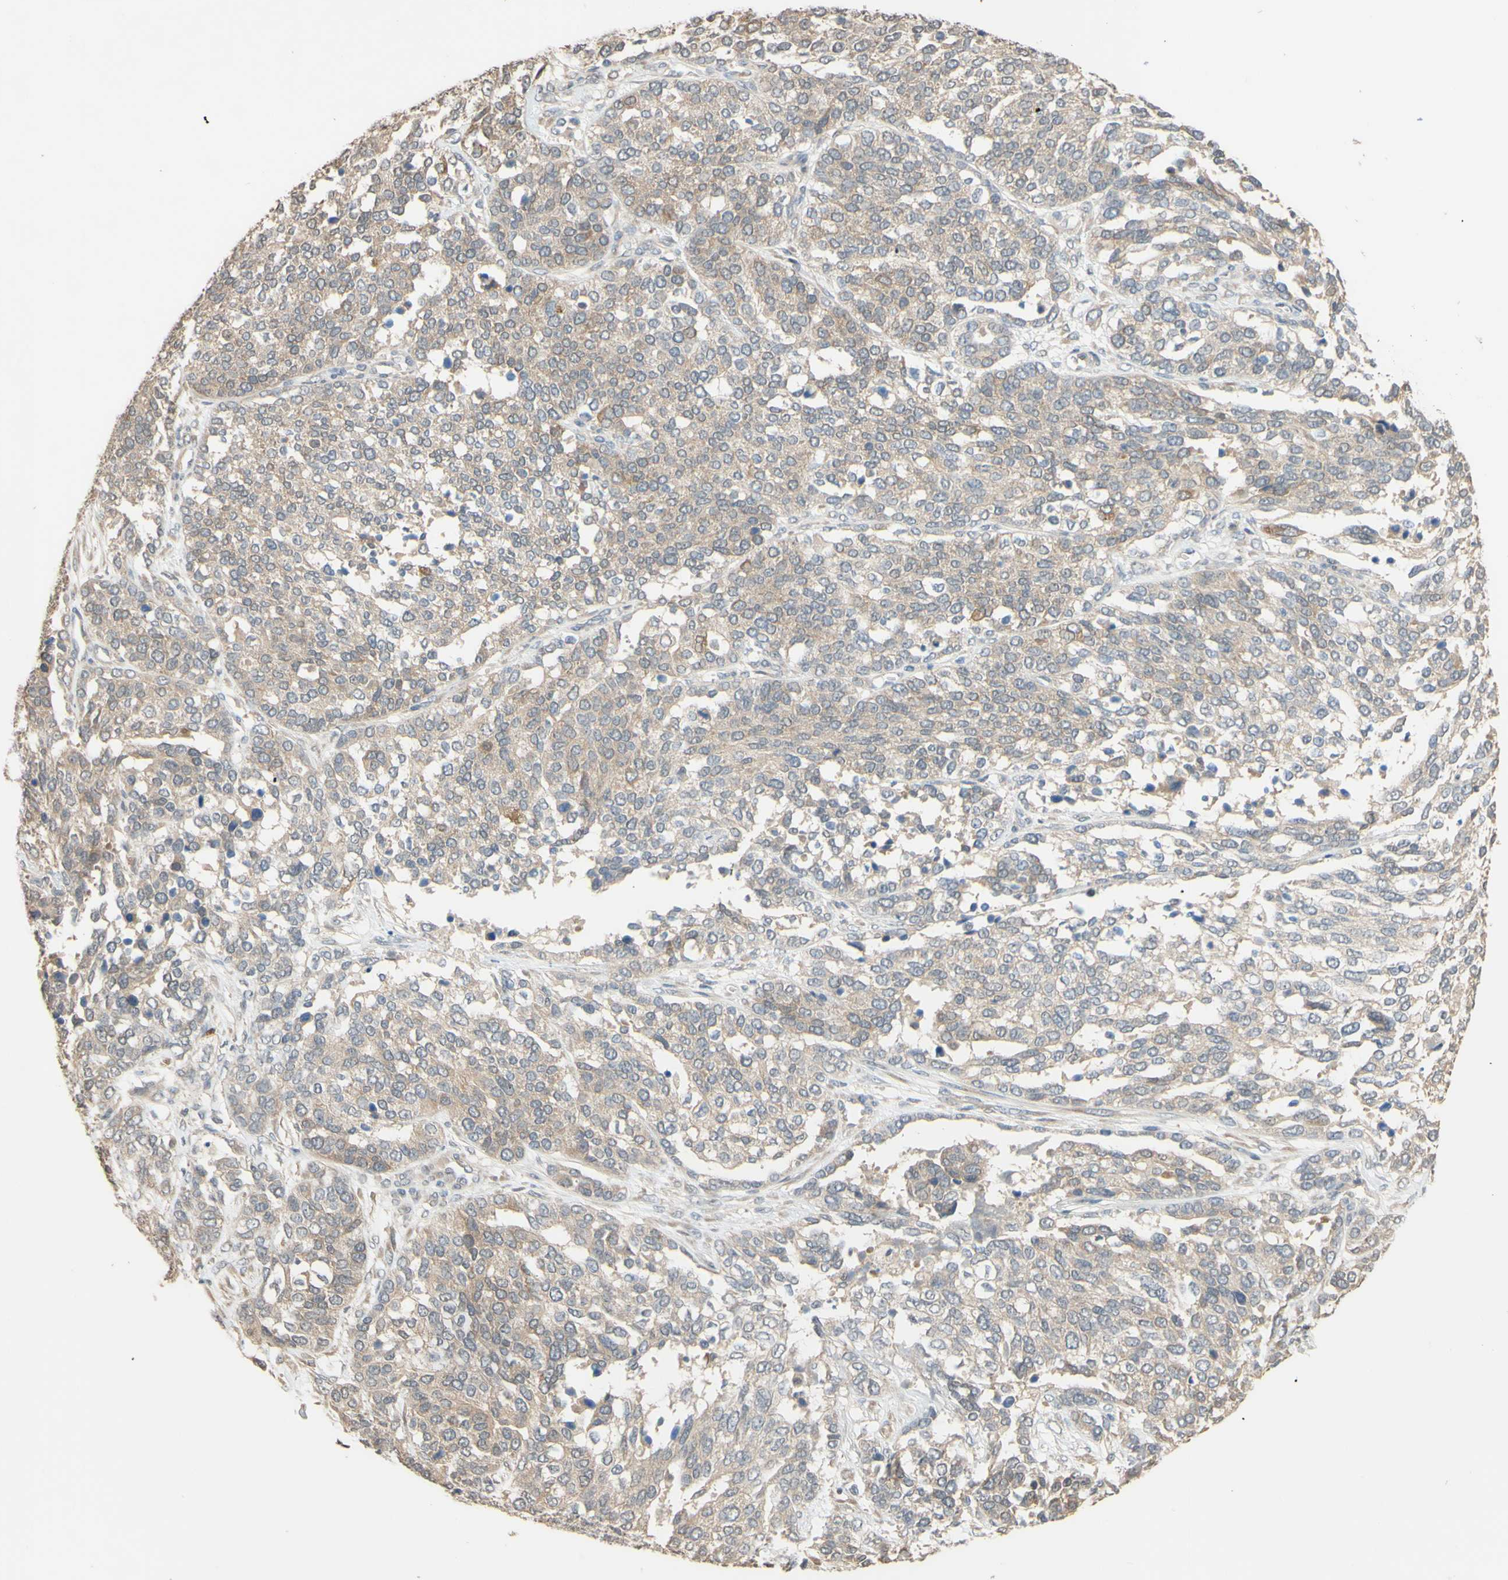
{"staining": {"intensity": "weak", "quantity": ">75%", "location": "cytoplasmic/membranous"}, "tissue": "ovarian cancer", "cell_type": "Tumor cells", "image_type": "cancer", "snomed": [{"axis": "morphology", "description": "Cystadenocarcinoma, serous, NOS"}, {"axis": "topography", "description": "Ovary"}], "caption": "Weak cytoplasmic/membranous positivity for a protein is identified in approximately >75% of tumor cells of ovarian cancer (serous cystadenocarcinoma) using immunohistochemistry.", "gene": "SMIM19", "patient": {"sex": "female", "age": 44}}